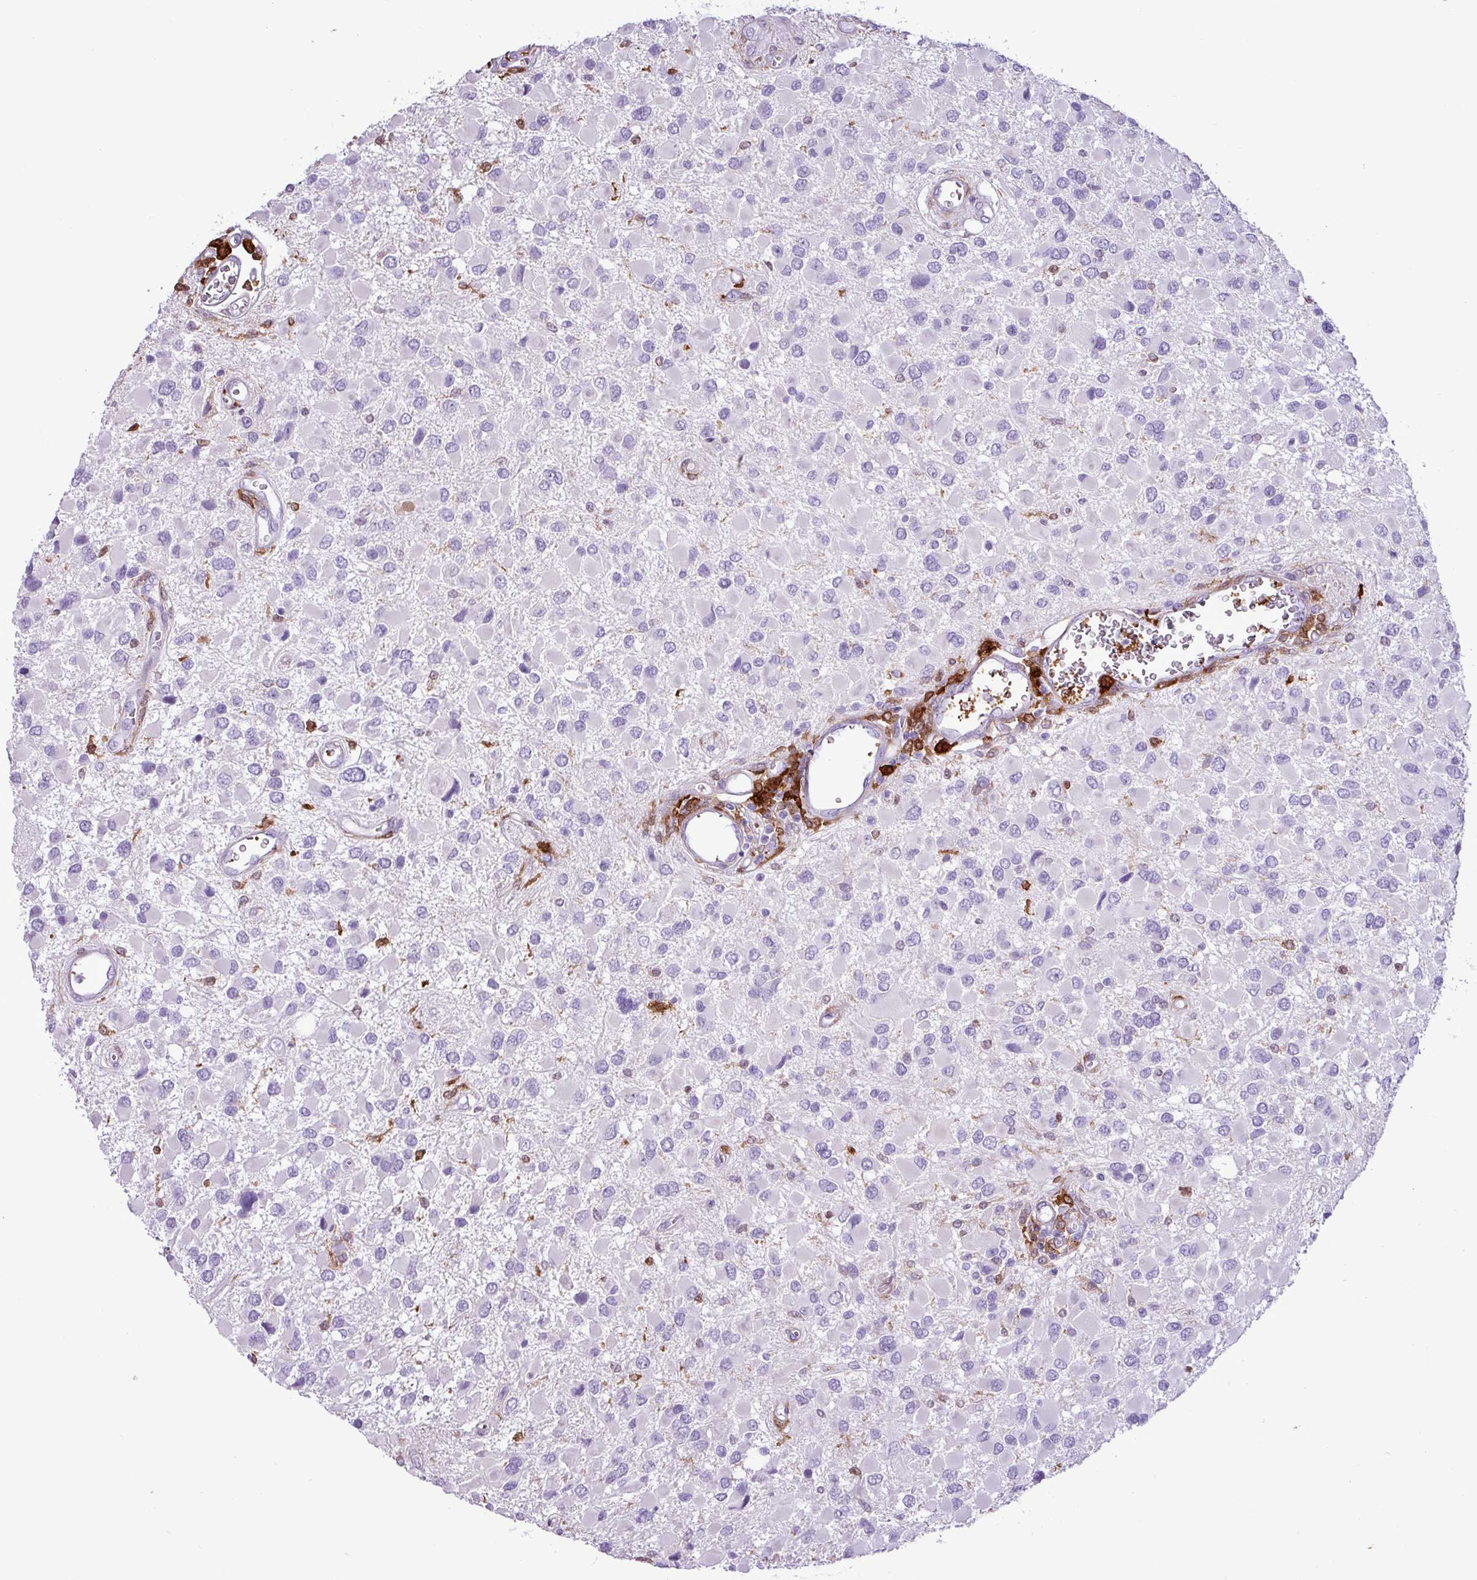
{"staining": {"intensity": "negative", "quantity": "none", "location": "none"}, "tissue": "glioma", "cell_type": "Tumor cells", "image_type": "cancer", "snomed": [{"axis": "morphology", "description": "Glioma, malignant, High grade"}, {"axis": "topography", "description": "Brain"}], "caption": "IHC image of neoplastic tissue: glioma stained with DAB demonstrates no significant protein positivity in tumor cells.", "gene": "TMEM200C", "patient": {"sex": "male", "age": 53}}